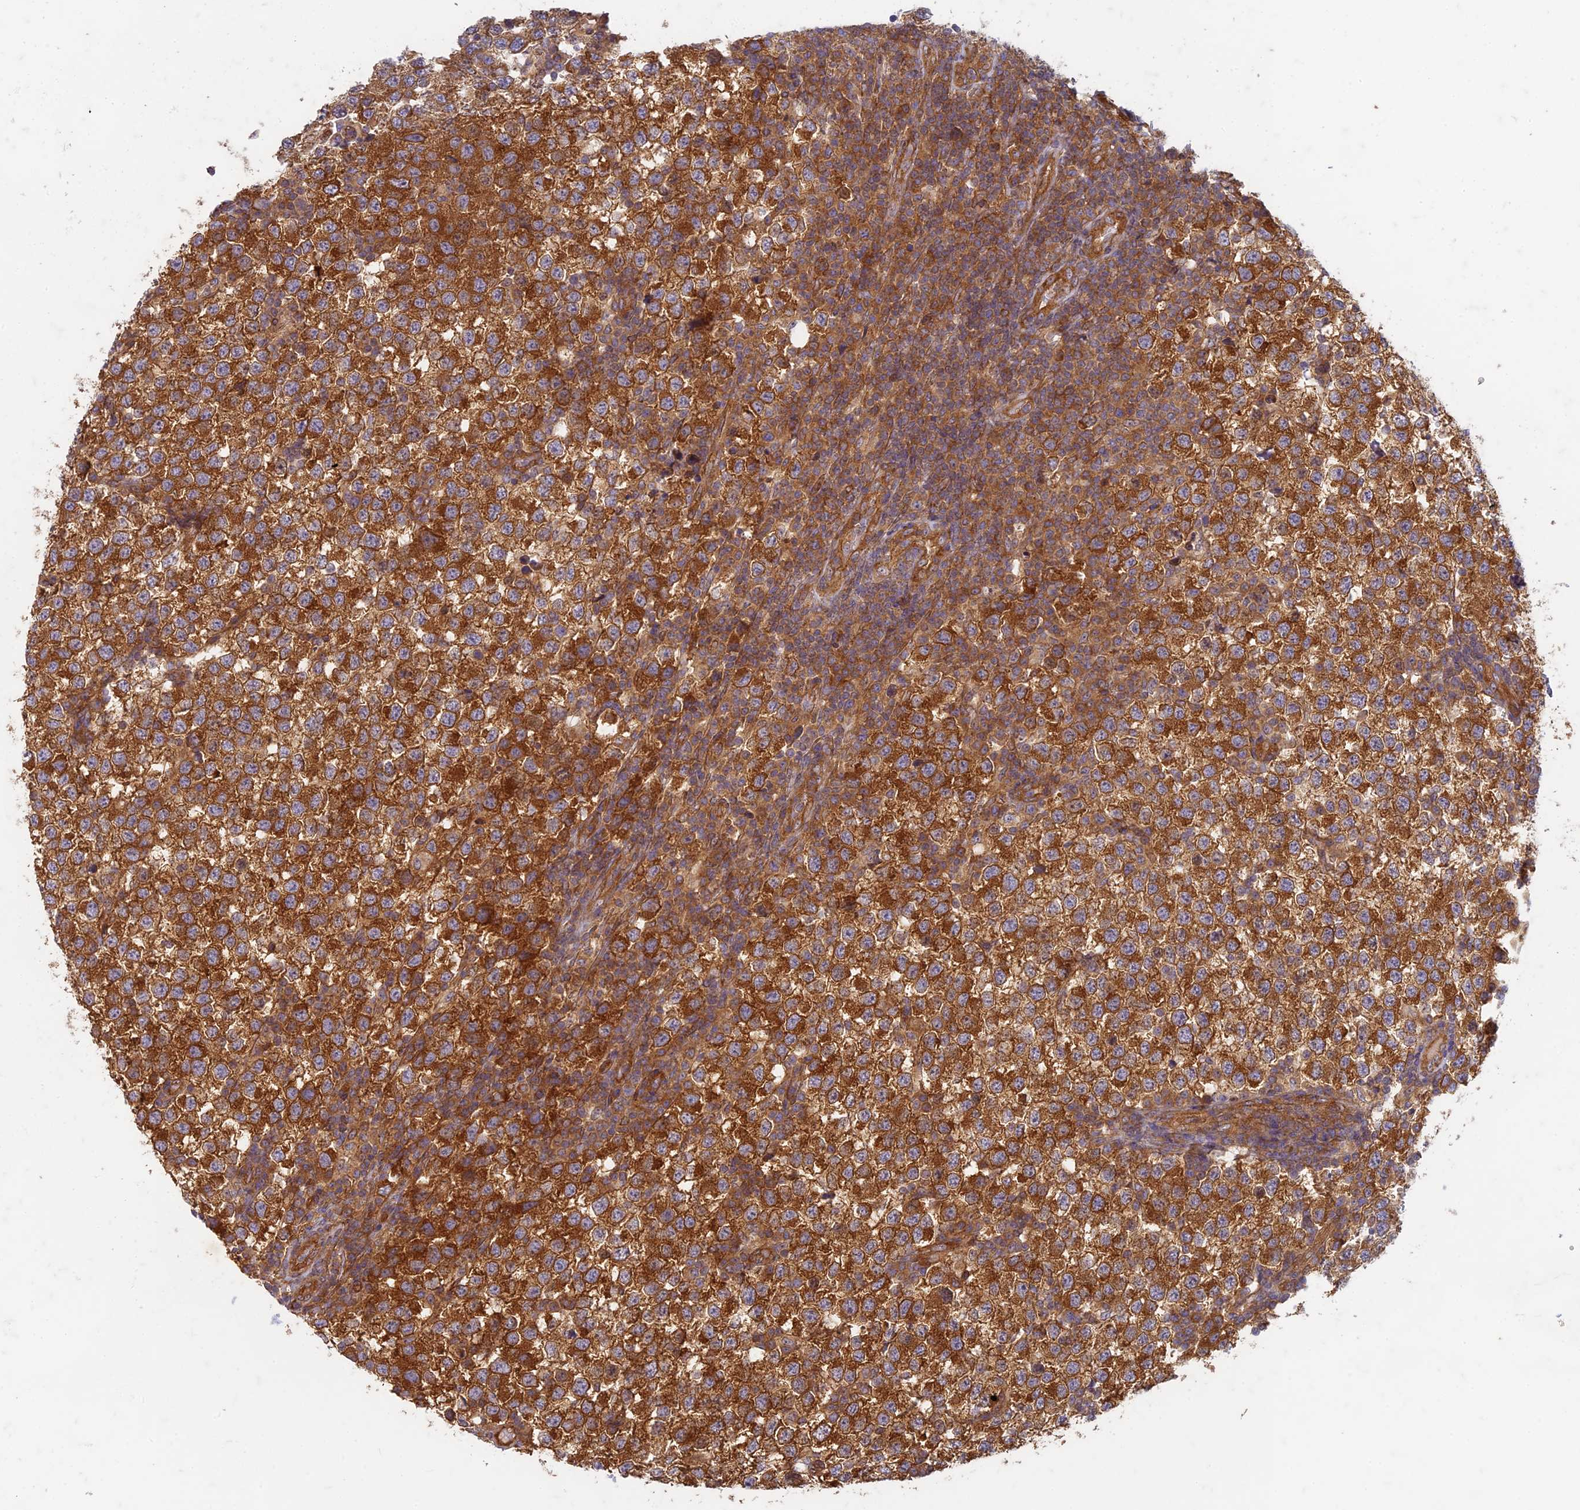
{"staining": {"intensity": "strong", "quantity": ">75%", "location": "cytoplasmic/membranous"}, "tissue": "testis cancer", "cell_type": "Tumor cells", "image_type": "cancer", "snomed": [{"axis": "morphology", "description": "Seminoma, NOS"}, {"axis": "topography", "description": "Testis"}], "caption": "Immunohistochemistry (DAB) staining of testis seminoma exhibits strong cytoplasmic/membranous protein expression in approximately >75% of tumor cells. The staining was performed using DAB (3,3'-diaminobenzidine), with brown indicating positive protein expression. Nuclei are stained blue with hematoxylin.", "gene": "TCF25", "patient": {"sex": "male", "age": 34}}